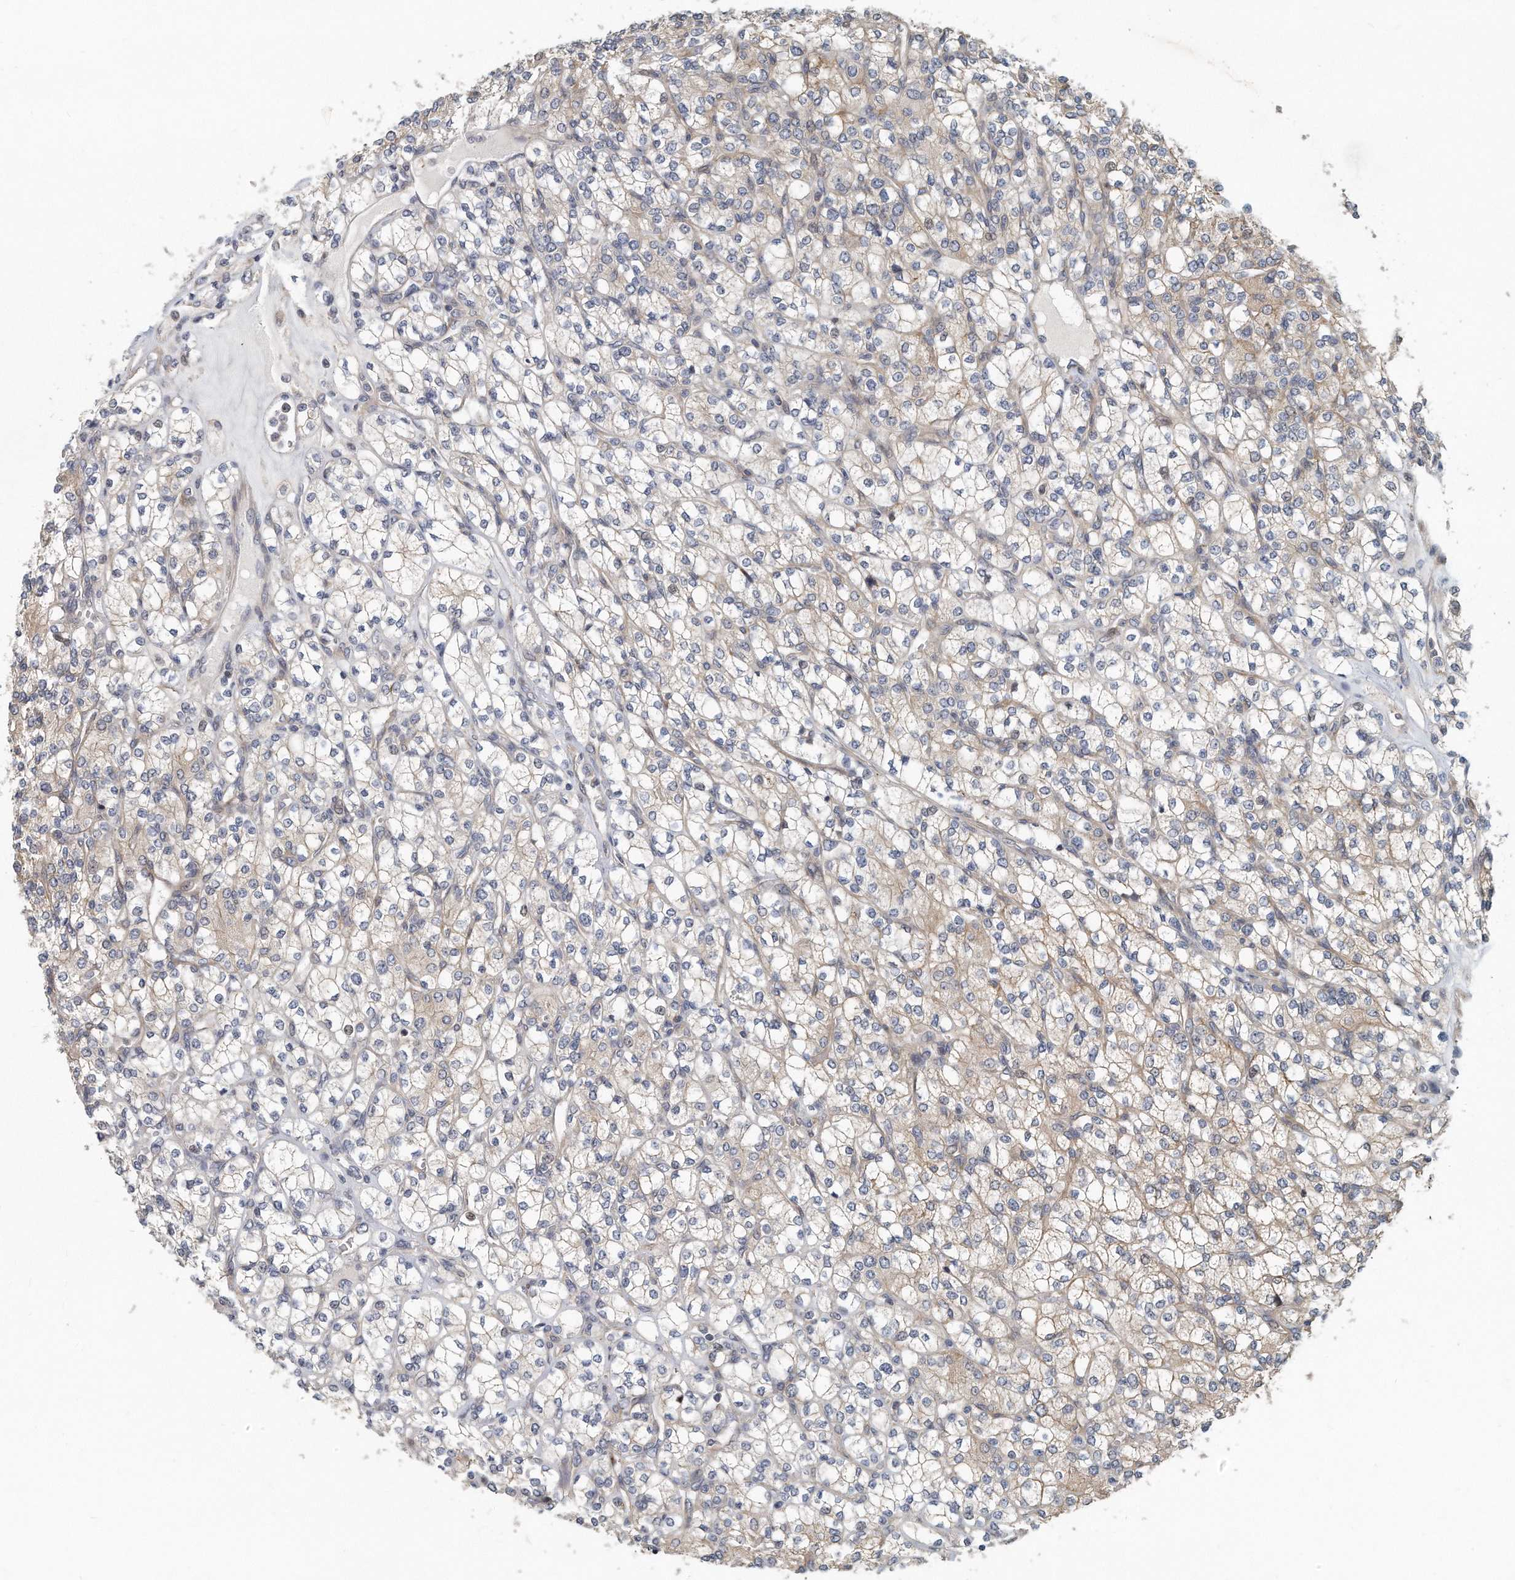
{"staining": {"intensity": "weak", "quantity": "25%-75%", "location": "cytoplasmic/membranous"}, "tissue": "renal cancer", "cell_type": "Tumor cells", "image_type": "cancer", "snomed": [{"axis": "morphology", "description": "Adenocarcinoma, NOS"}, {"axis": "topography", "description": "Kidney"}], "caption": "Approximately 25%-75% of tumor cells in adenocarcinoma (renal) reveal weak cytoplasmic/membranous protein expression as visualized by brown immunohistochemical staining.", "gene": "PCDH8", "patient": {"sex": "male", "age": 77}}